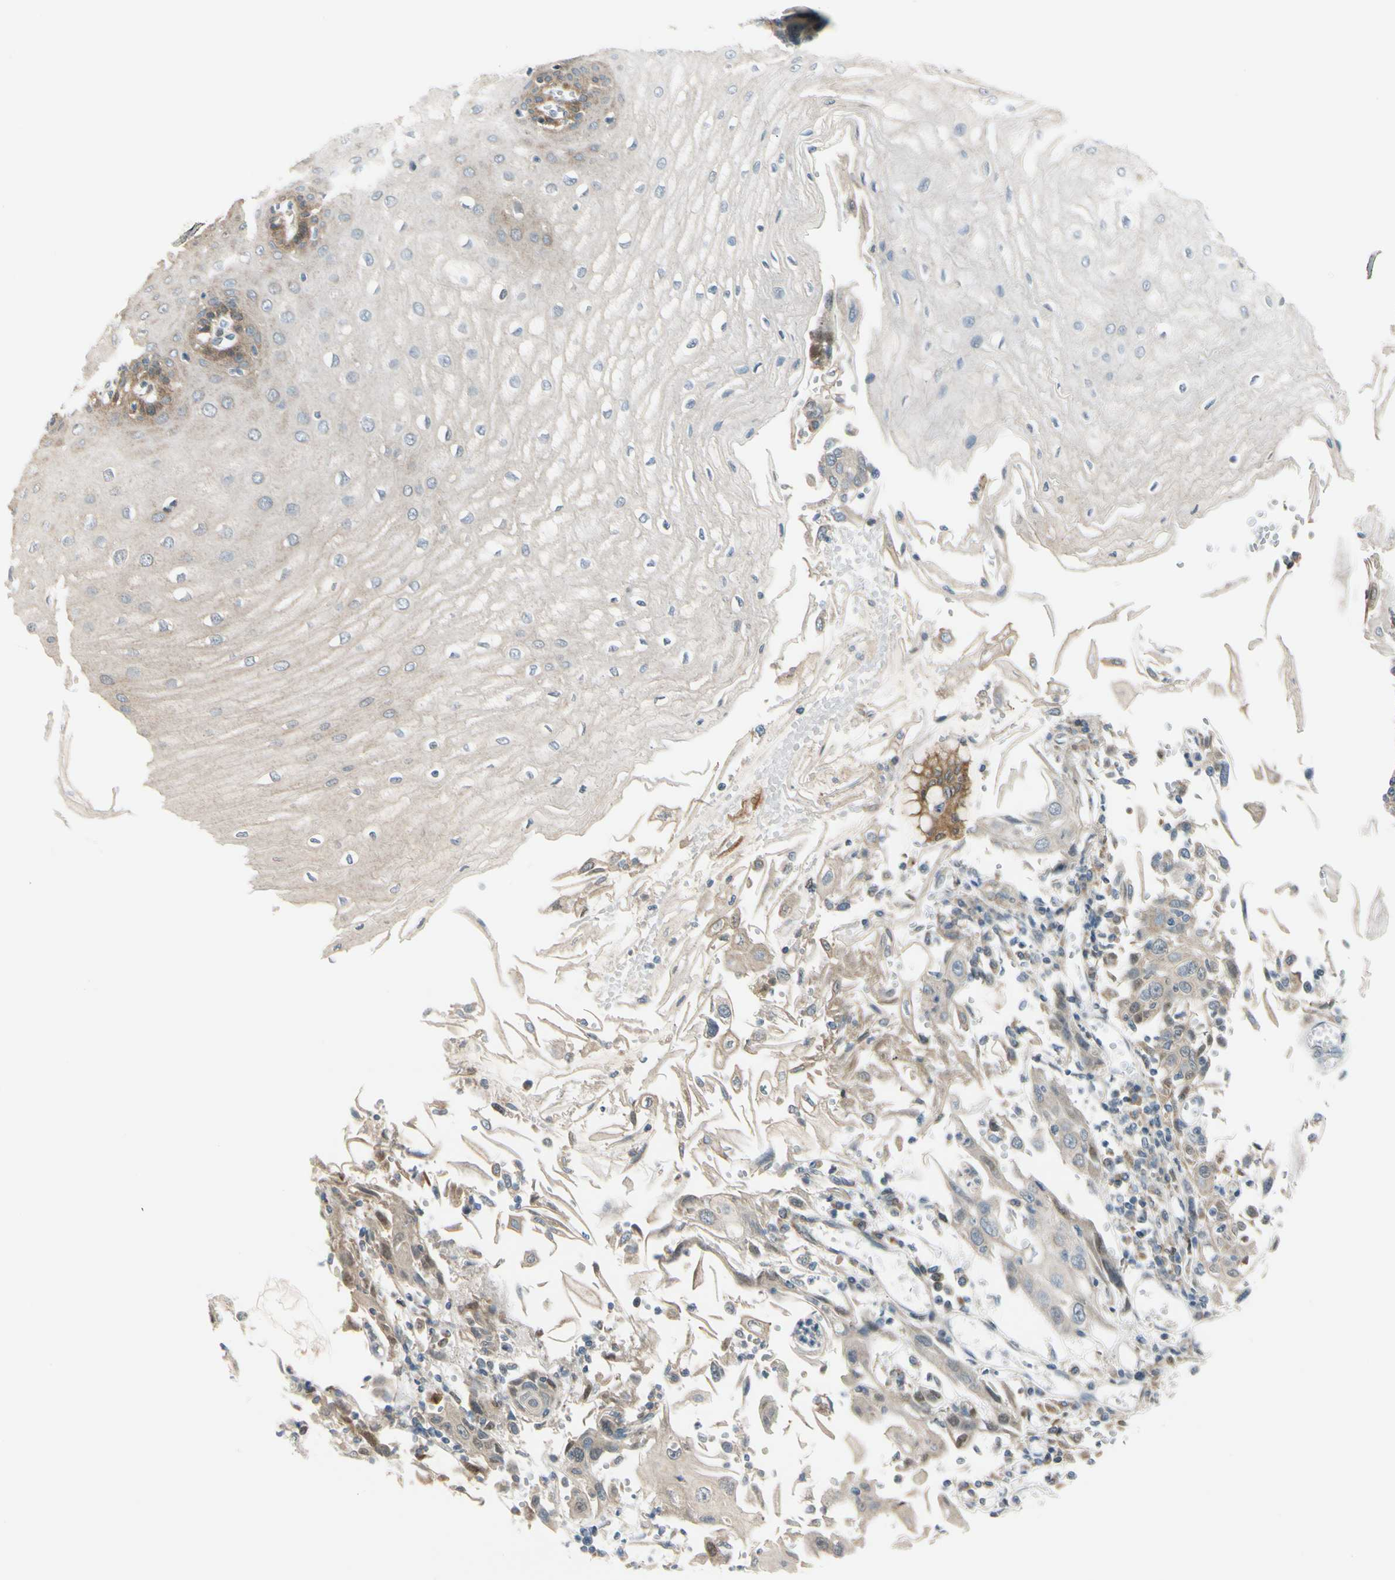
{"staining": {"intensity": "moderate", "quantity": "<25%", "location": "cytoplasmic/membranous"}, "tissue": "esophagus", "cell_type": "Squamous epithelial cells", "image_type": "normal", "snomed": [{"axis": "morphology", "description": "Normal tissue, NOS"}, {"axis": "morphology", "description": "Squamous cell carcinoma, NOS"}, {"axis": "topography", "description": "Esophagus"}], "caption": "This micrograph demonstrates unremarkable esophagus stained with immunohistochemistry (IHC) to label a protein in brown. The cytoplasmic/membranous of squamous epithelial cells show moderate positivity for the protein. Nuclei are counter-stained blue.", "gene": "FHL2", "patient": {"sex": "male", "age": 65}}